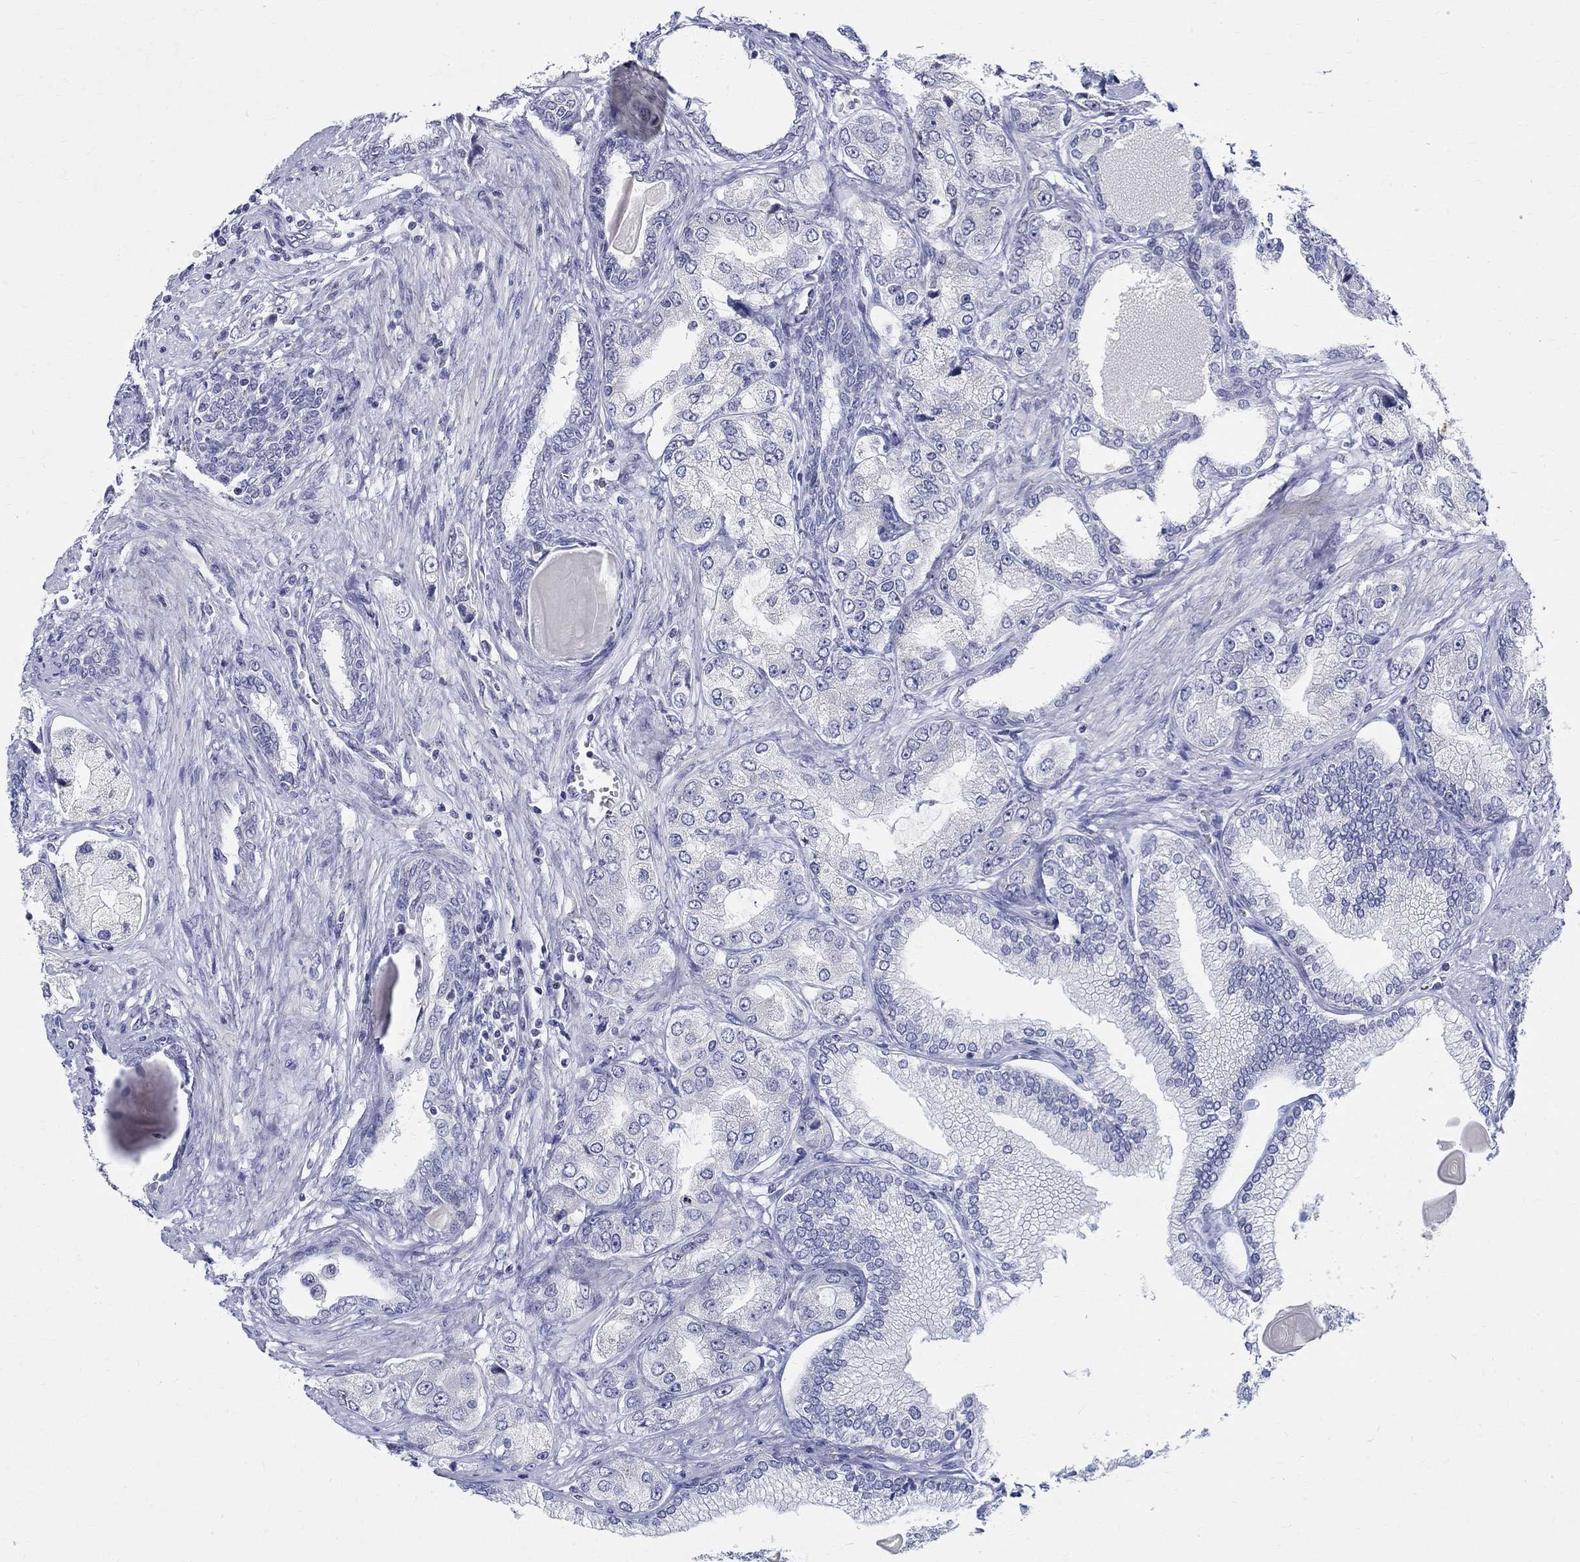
{"staining": {"intensity": "negative", "quantity": "none", "location": "none"}, "tissue": "prostate cancer", "cell_type": "Tumor cells", "image_type": "cancer", "snomed": [{"axis": "morphology", "description": "Adenocarcinoma, Low grade"}, {"axis": "topography", "description": "Prostate"}], "caption": "This is an immunohistochemistry (IHC) image of adenocarcinoma (low-grade) (prostate). There is no positivity in tumor cells.", "gene": "CETN1", "patient": {"sex": "male", "age": 69}}